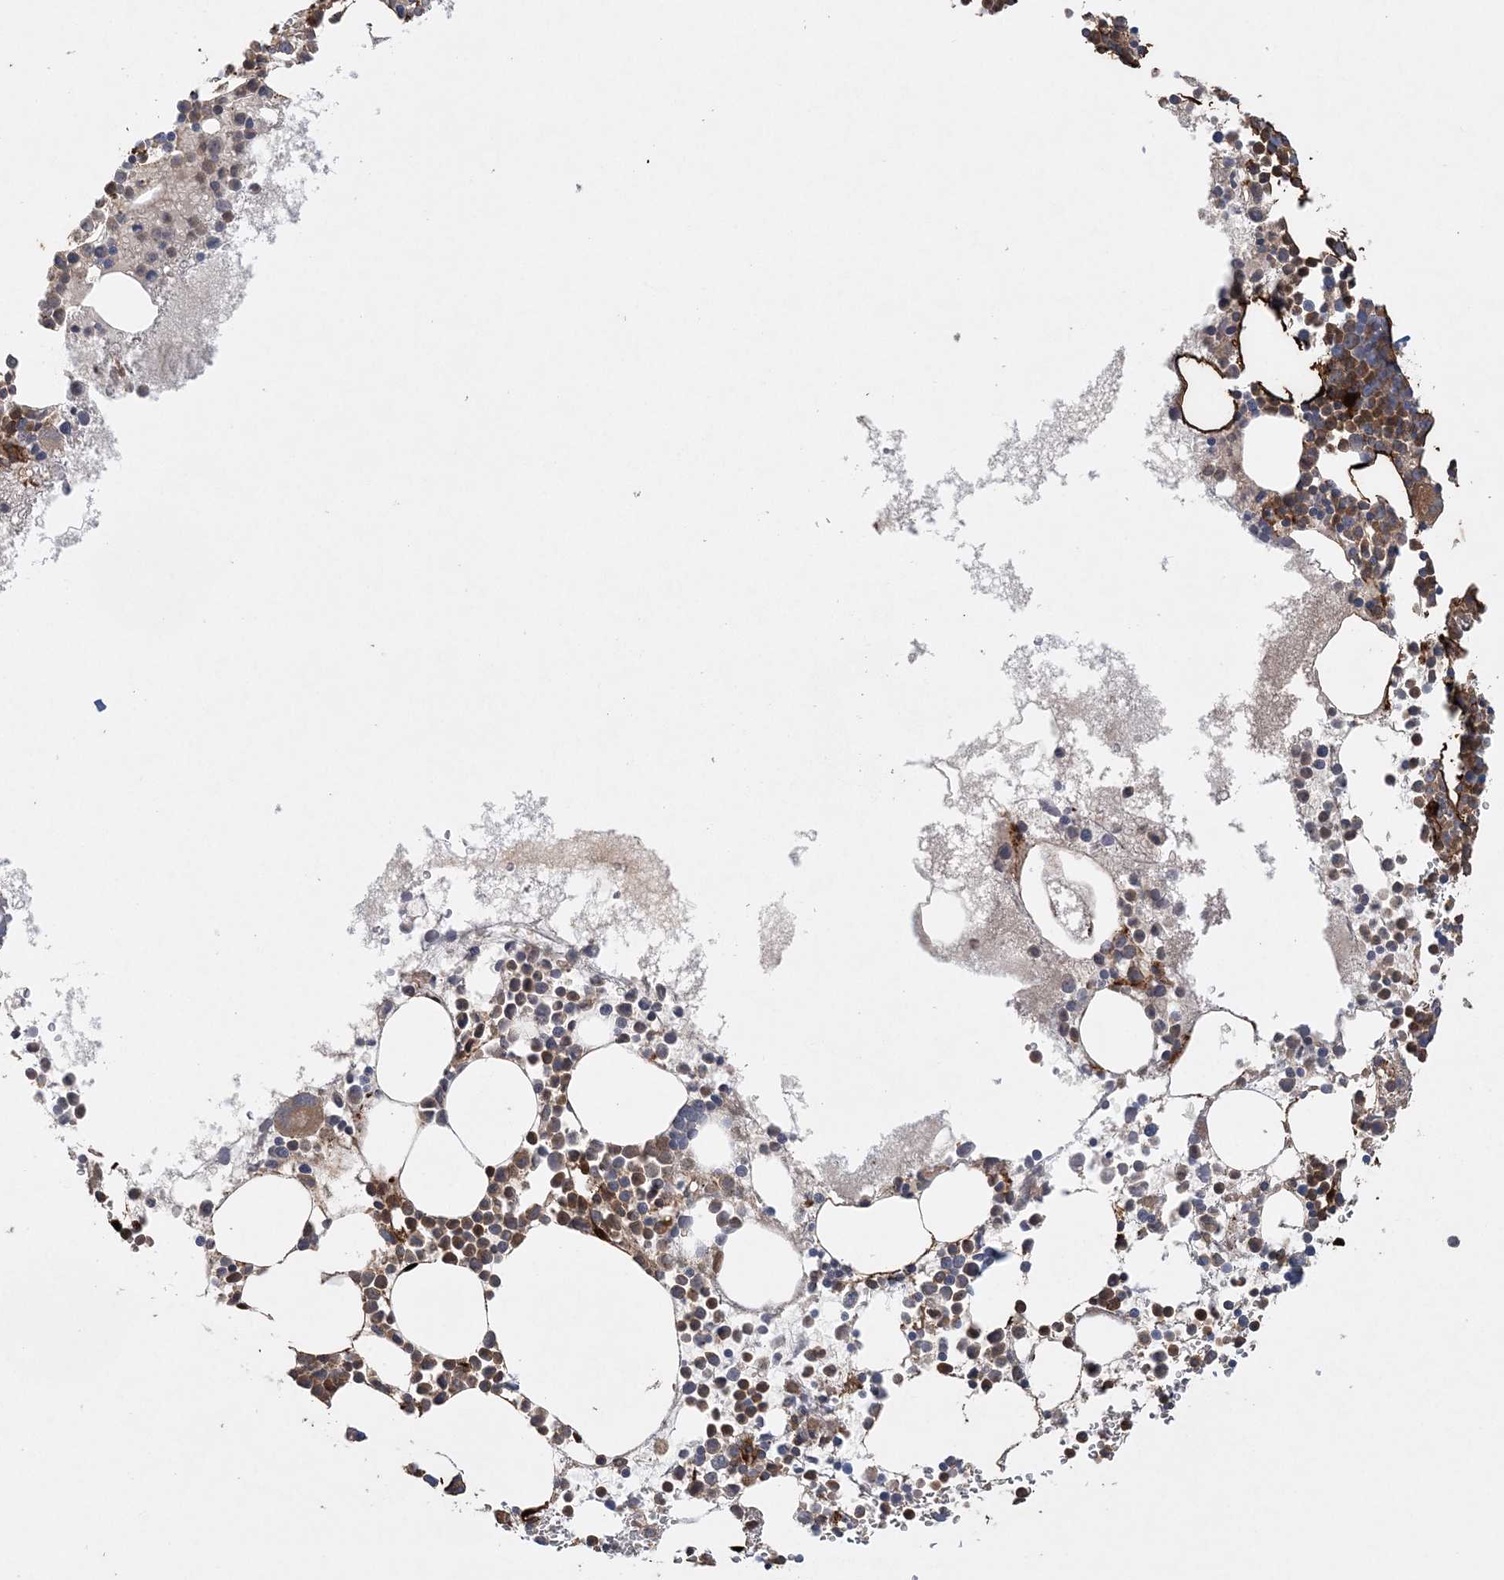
{"staining": {"intensity": "moderate", "quantity": "25%-75%", "location": "cytoplasmic/membranous"}, "tissue": "bone marrow", "cell_type": "Hematopoietic cells", "image_type": "normal", "snomed": [{"axis": "morphology", "description": "Normal tissue, NOS"}, {"axis": "topography", "description": "Bone marrow"}], "caption": "IHC of benign human bone marrow displays medium levels of moderate cytoplasmic/membranous staining in approximately 25%-75% of hematopoietic cells.", "gene": "ACAP2", "patient": {"sex": "female", "age": 78}}